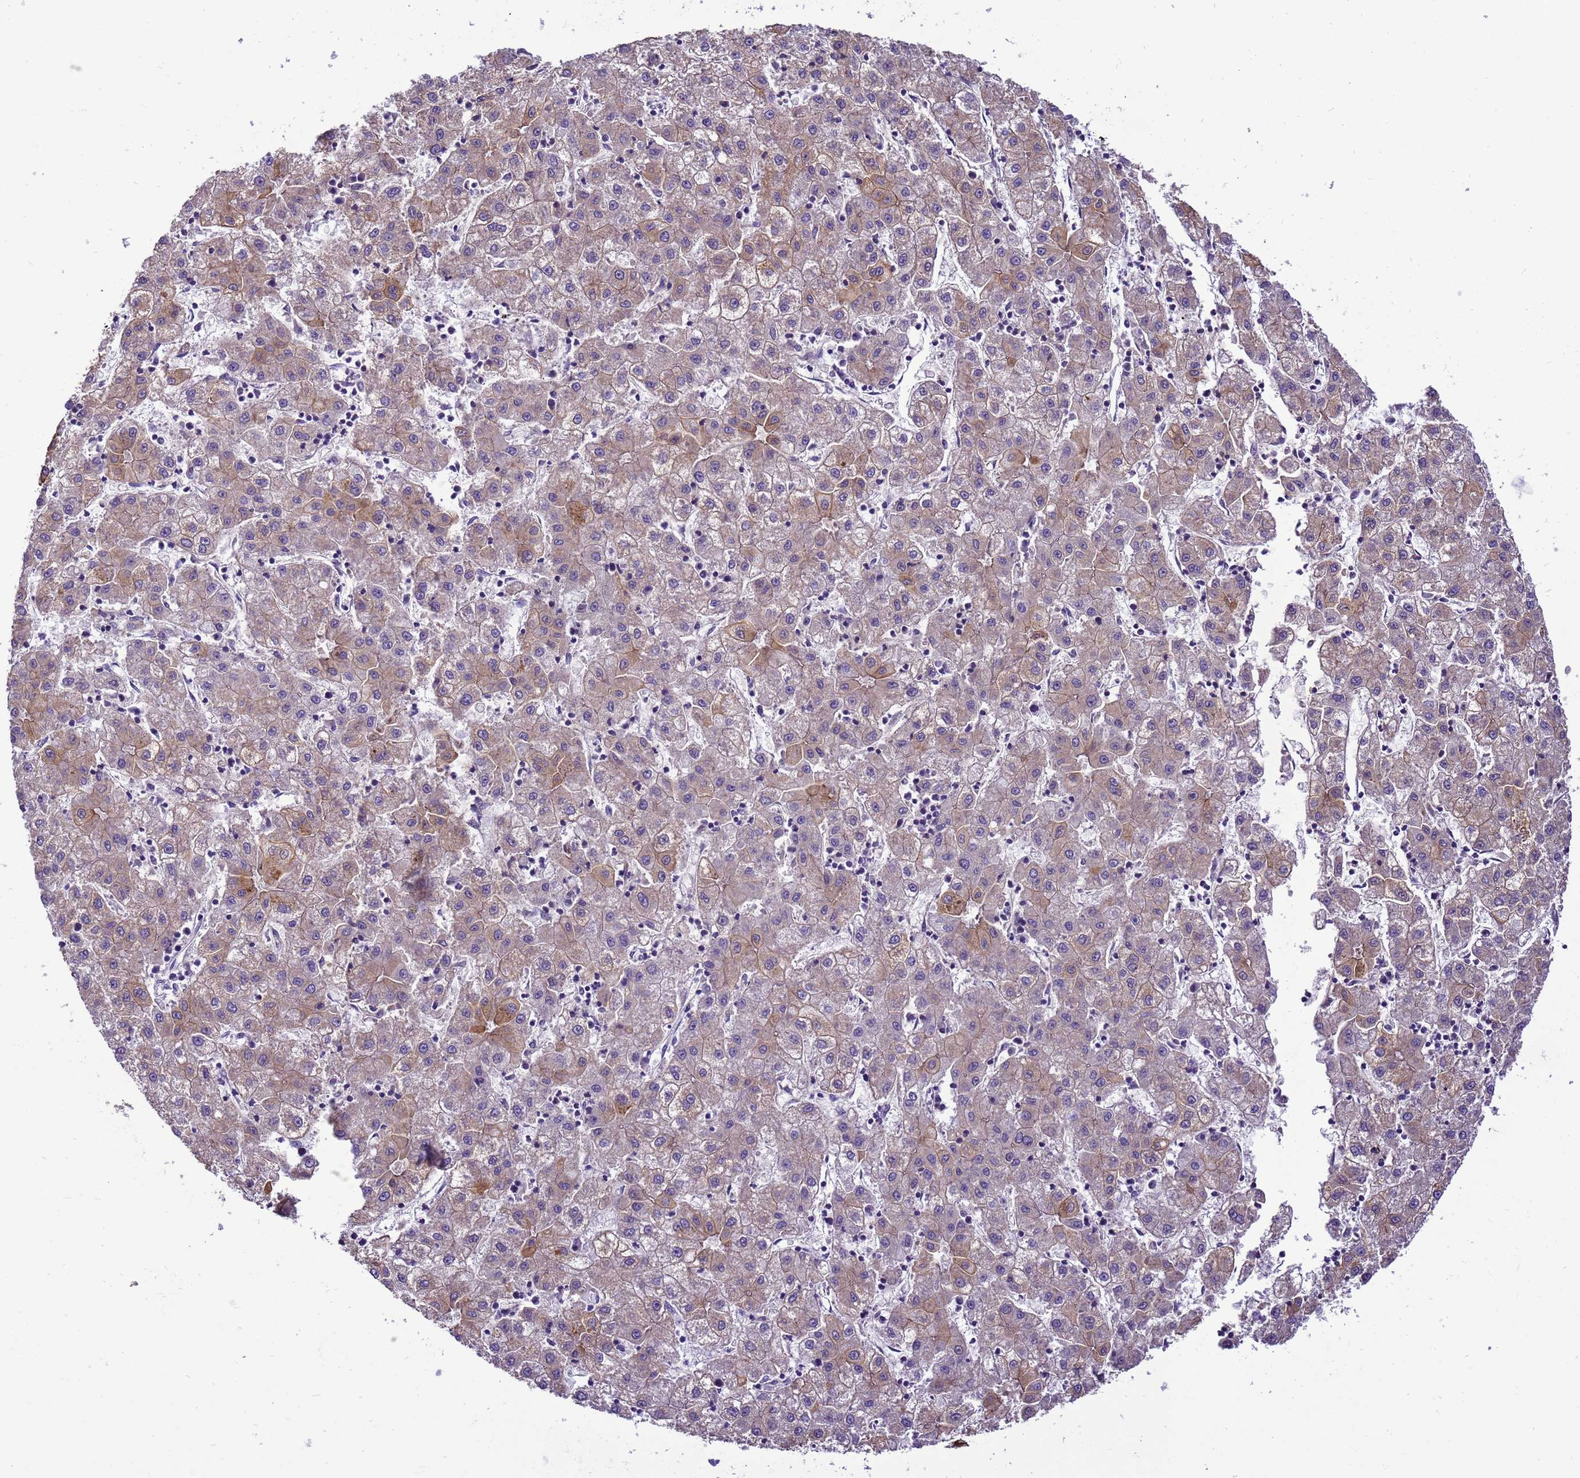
{"staining": {"intensity": "weak", "quantity": "25%-75%", "location": "cytoplasmic/membranous"}, "tissue": "liver cancer", "cell_type": "Tumor cells", "image_type": "cancer", "snomed": [{"axis": "morphology", "description": "Carcinoma, Hepatocellular, NOS"}, {"axis": "topography", "description": "Liver"}], "caption": "About 25%-75% of tumor cells in human liver hepatocellular carcinoma display weak cytoplasmic/membranous protein staining as visualized by brown immunohistochemical staining.", "gene": "PIEZO2", "patient": {"sex": "male", "age": 72}}